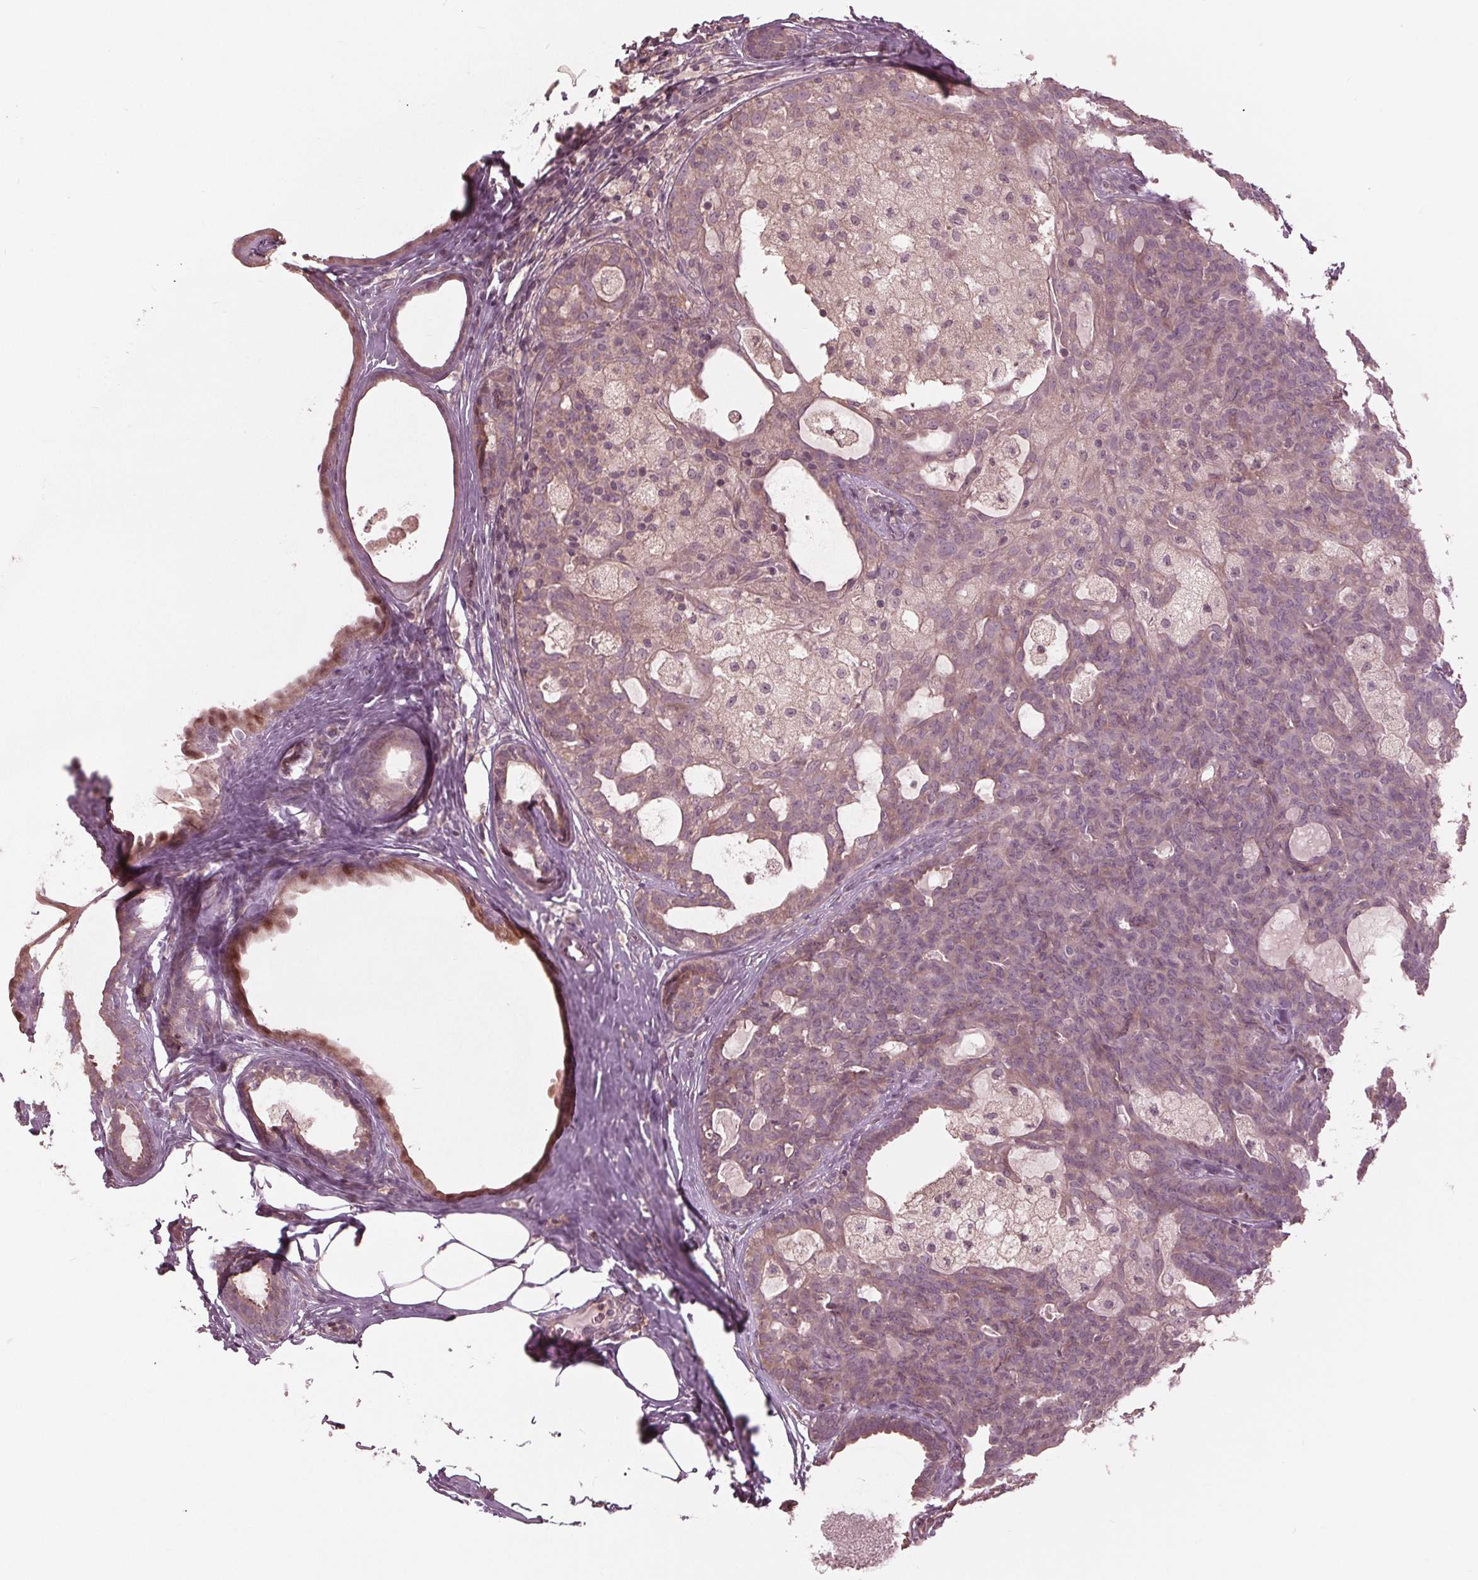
{"staining": {"intensity": "weak", "quantity": "<25%", "location": "cytoplasmic/membranous"}, "tissue": "breast cancer", "cell_type": "Tumor cells", "image_type": "cancer", "snomed": [{"axis": "morphology", "description": "Duct carcinoma"}, {"axis": "topography", "description": "Breast"}], "caption": "Tumor cells are negative for brown protein staining in breast infiltrating ductal carcinoma.", "gene": "SIGLEC6", "patient": {"sex": "female", "age": 59}}